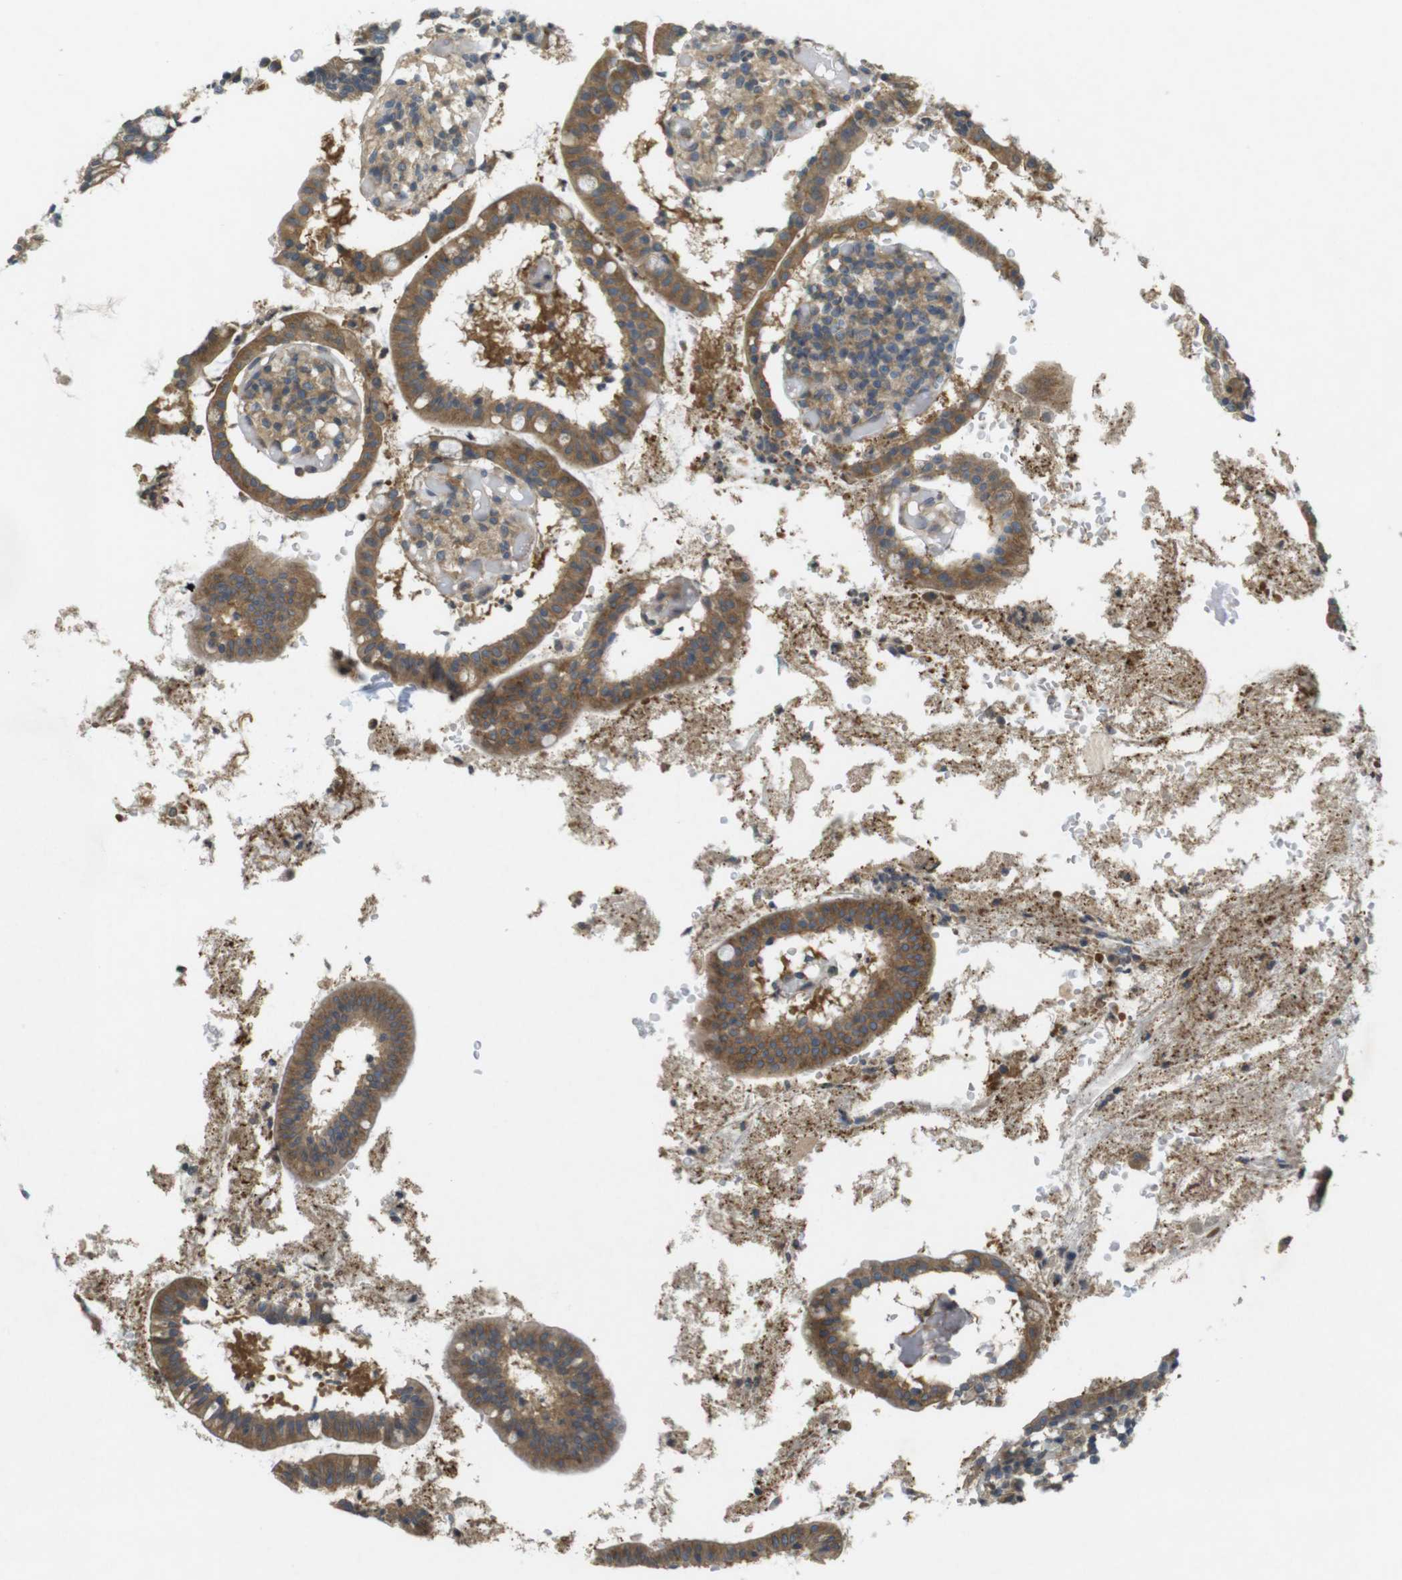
{"staining": {"intensity": "moderate", "quantity": ">75%", "location": "cytoplasmic/membranous"}, "tissue": "small intestine", "cell_type": "Glandular cells", "image_type": "normal", "snomed": [{"axis": "morphology", "description": "Normal tissue, NOS"}, {"axis": "morphology", "description": "Cystadenocarcinoma, serous, Metastatic site"}, {"axis": "topography", "description": "Small intestine"}], "caption": "An IHC image of benign tissue is shown. Protein staining in brown highlights moderate cytoplasmic/membranous positivity in small intestine within glandular cells. (DAB (3,3'-diaminobenzidine) IHC, brown staining for protein, blue staining for nuclei).", "gene": "KIF5B", "patient": {"sex": "female", "age": 61}}